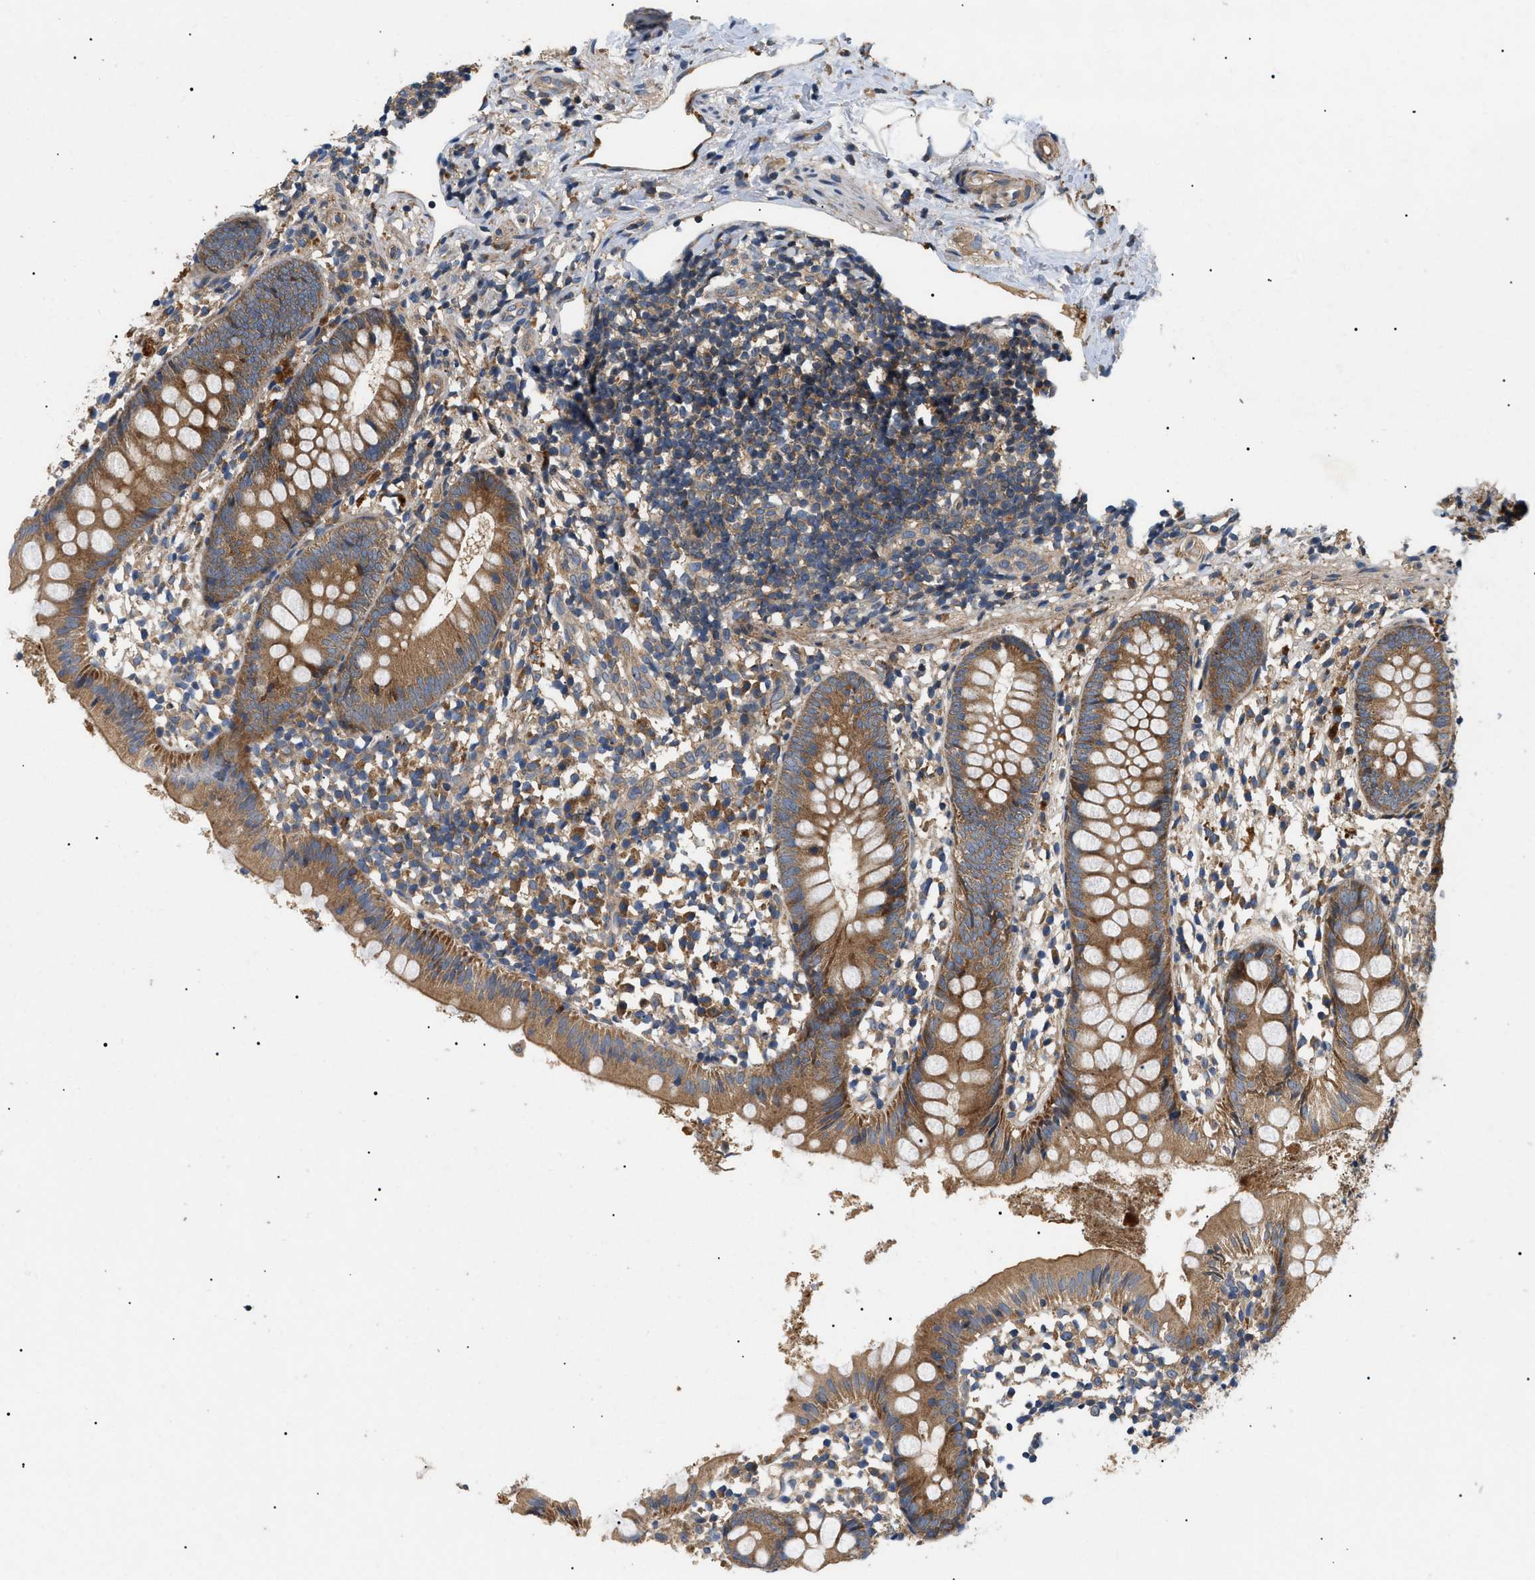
{"staining": {"intensity": "moderate", "quantity": ">75%", "location": "cytoplasmic/membranous"}, "tissue": "appendix", "cell_type": "Glandular cells", "image_type": "normal", "snomed": [{"axis": "morphology", "description": "Normal tissue, NOS"}, {"axis": "topography", "description": "Appendix"}], "caption": "This histopathology image displays immunohistochemistry staining of normal human appendix, with medium moderate cytoplasmic/membranous staining in approximately >75% of glandular cells.", "gene": "PPM1B", "patient": {"sex": "female", "age": 20}}